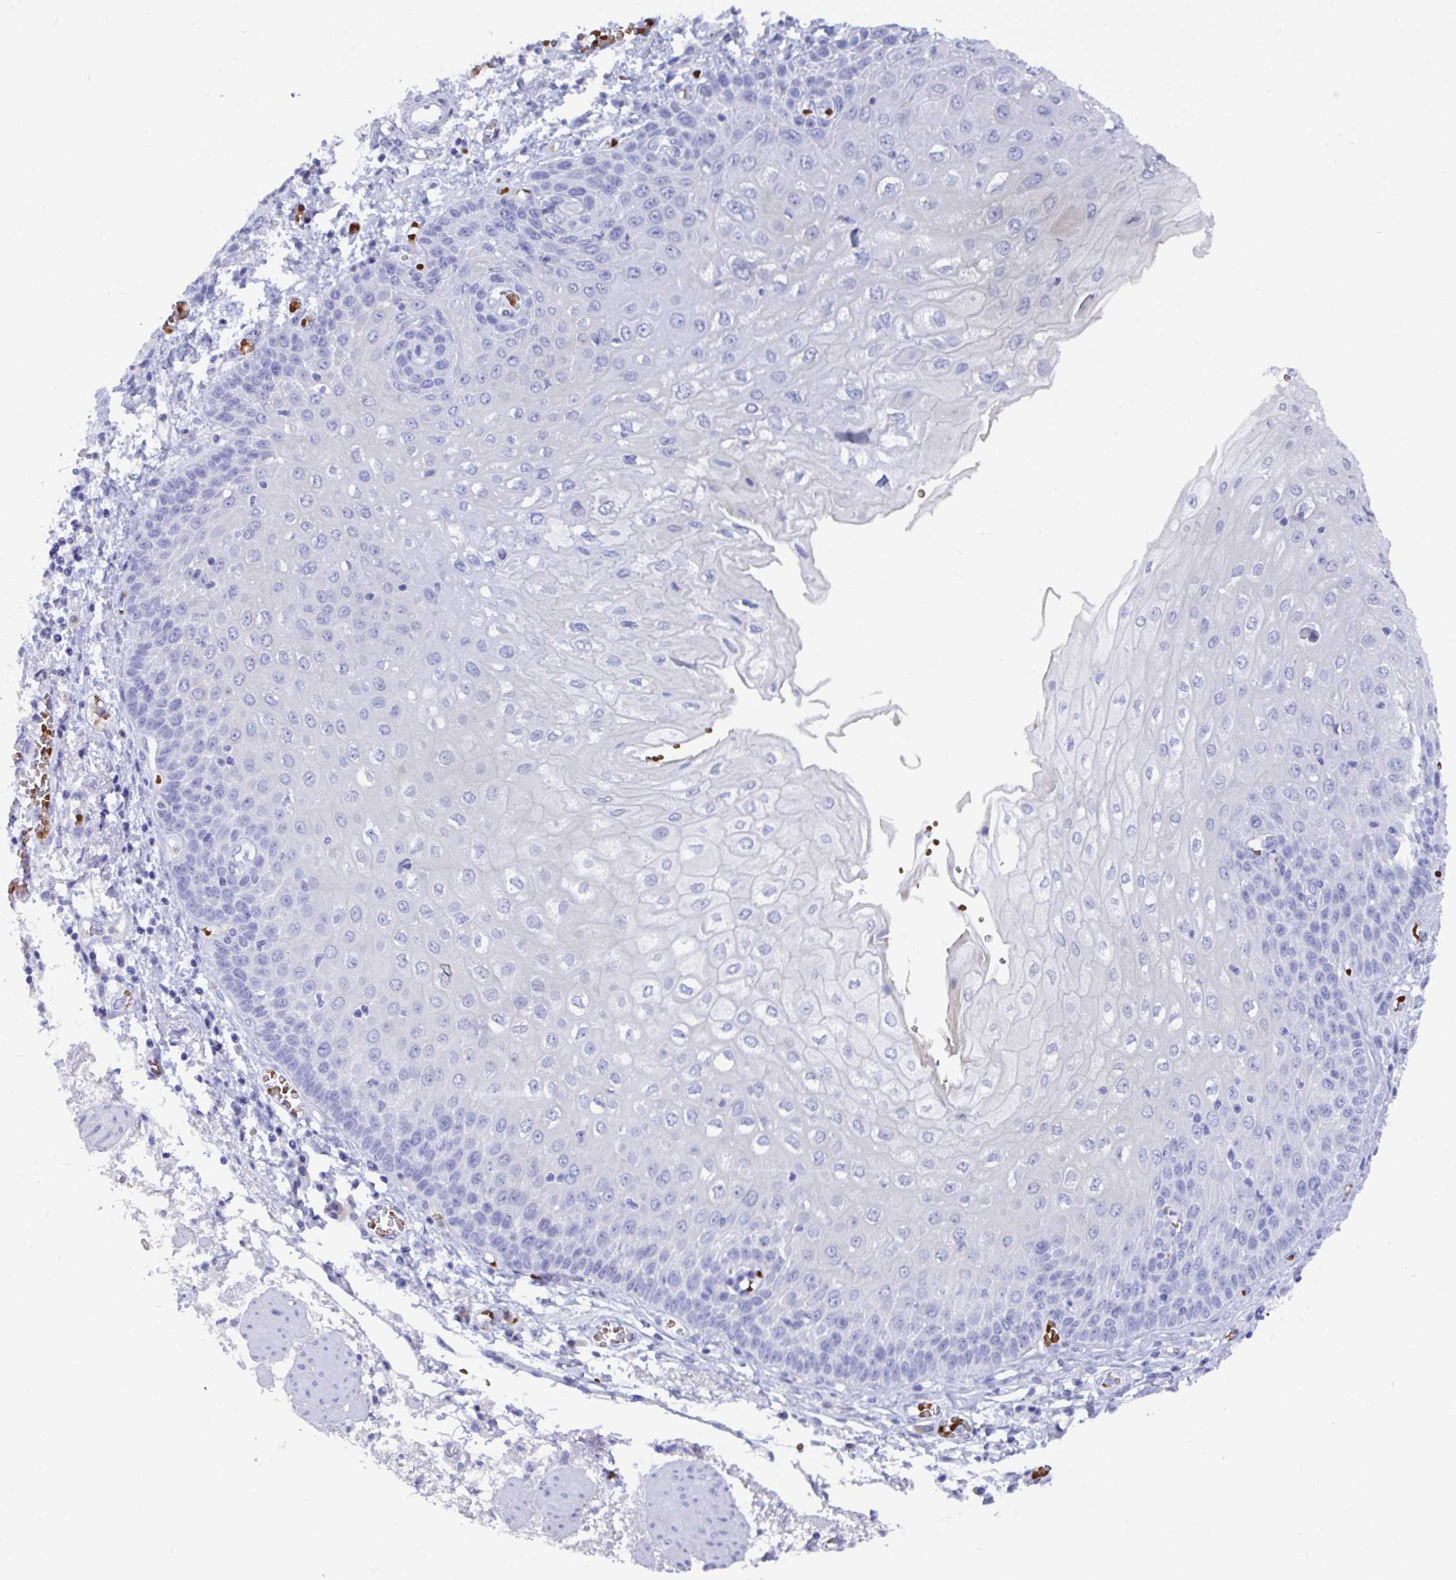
{"staining": {"intensity": "negative", "quantity": "none", "location": "none"}, "tissue": "esophagus", "cell_type": "Squamous epithelial cells", "image_type": "normal", "snomed": [{"axis": "morphology", "description": "Normal tissue, NOS"}, {"axis": "morphology", "description": "Adenocarcinoma, NOS"}, {"axis": "topography", "description": "Esophagus"}], "caption": "The image displays no staining of squamous epithelial cells in normal esophagus.", "gene": "CLDN8", "patient": {"sex": "male", "age": 81}}